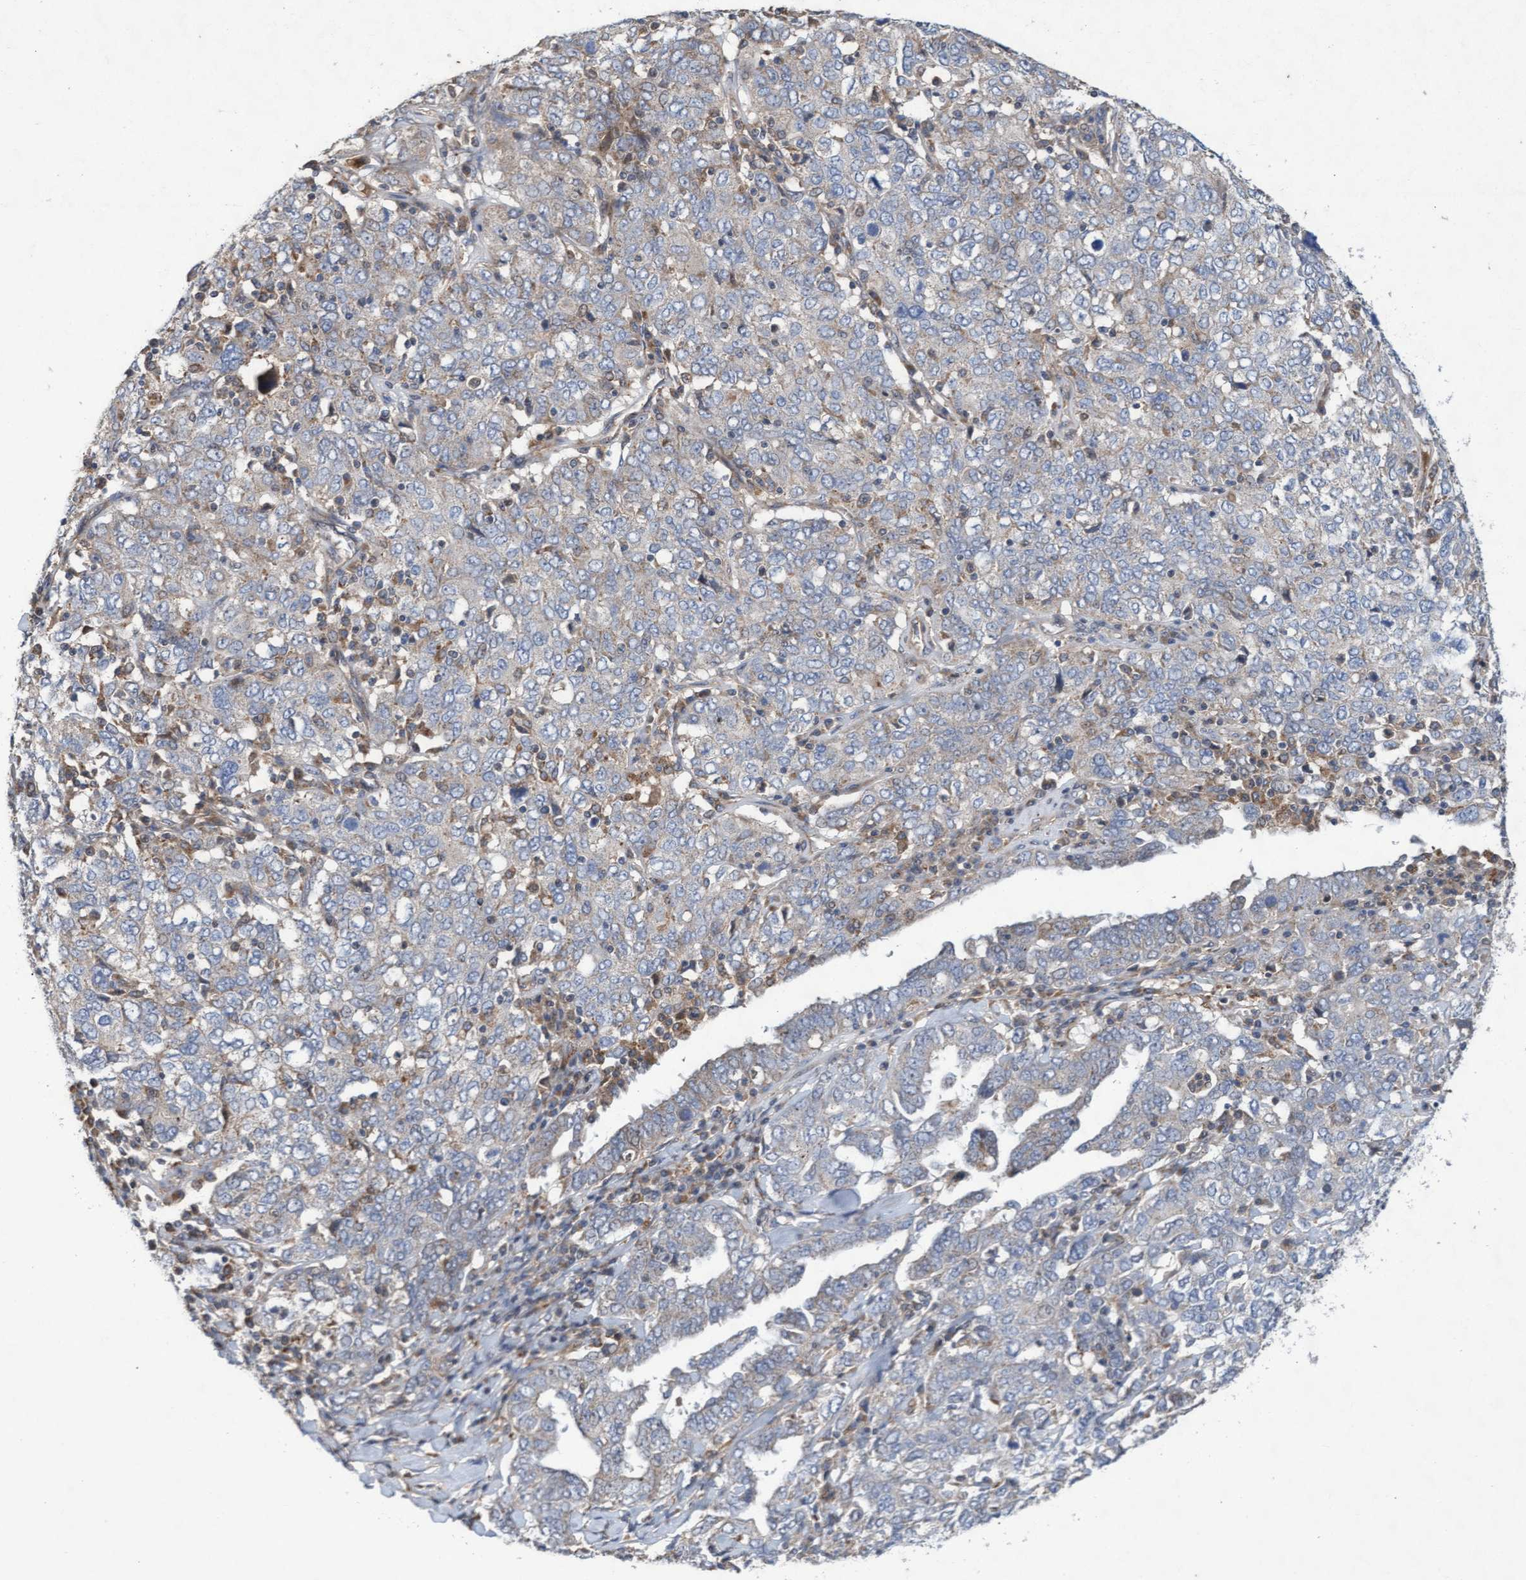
{"staining": {"intensity": "weak", "quantity": "<25%", "location": "cytoplasmic/membranous"}, "tissue": "ovarian cancer", "cell_type": "Tumor cells", "image_type": "cancer", "snomed": [{"axis": "morphology", "description": "Carcinoma, endometroid"}, {"axis": "topography", "description": "Ovary"}], "caption": "There is no significant staining in tumor cells of ovarian cancer (endometroid carcinoma).", "gene": "ABCF2", "patient": {"sex": "female", "age": 62}}